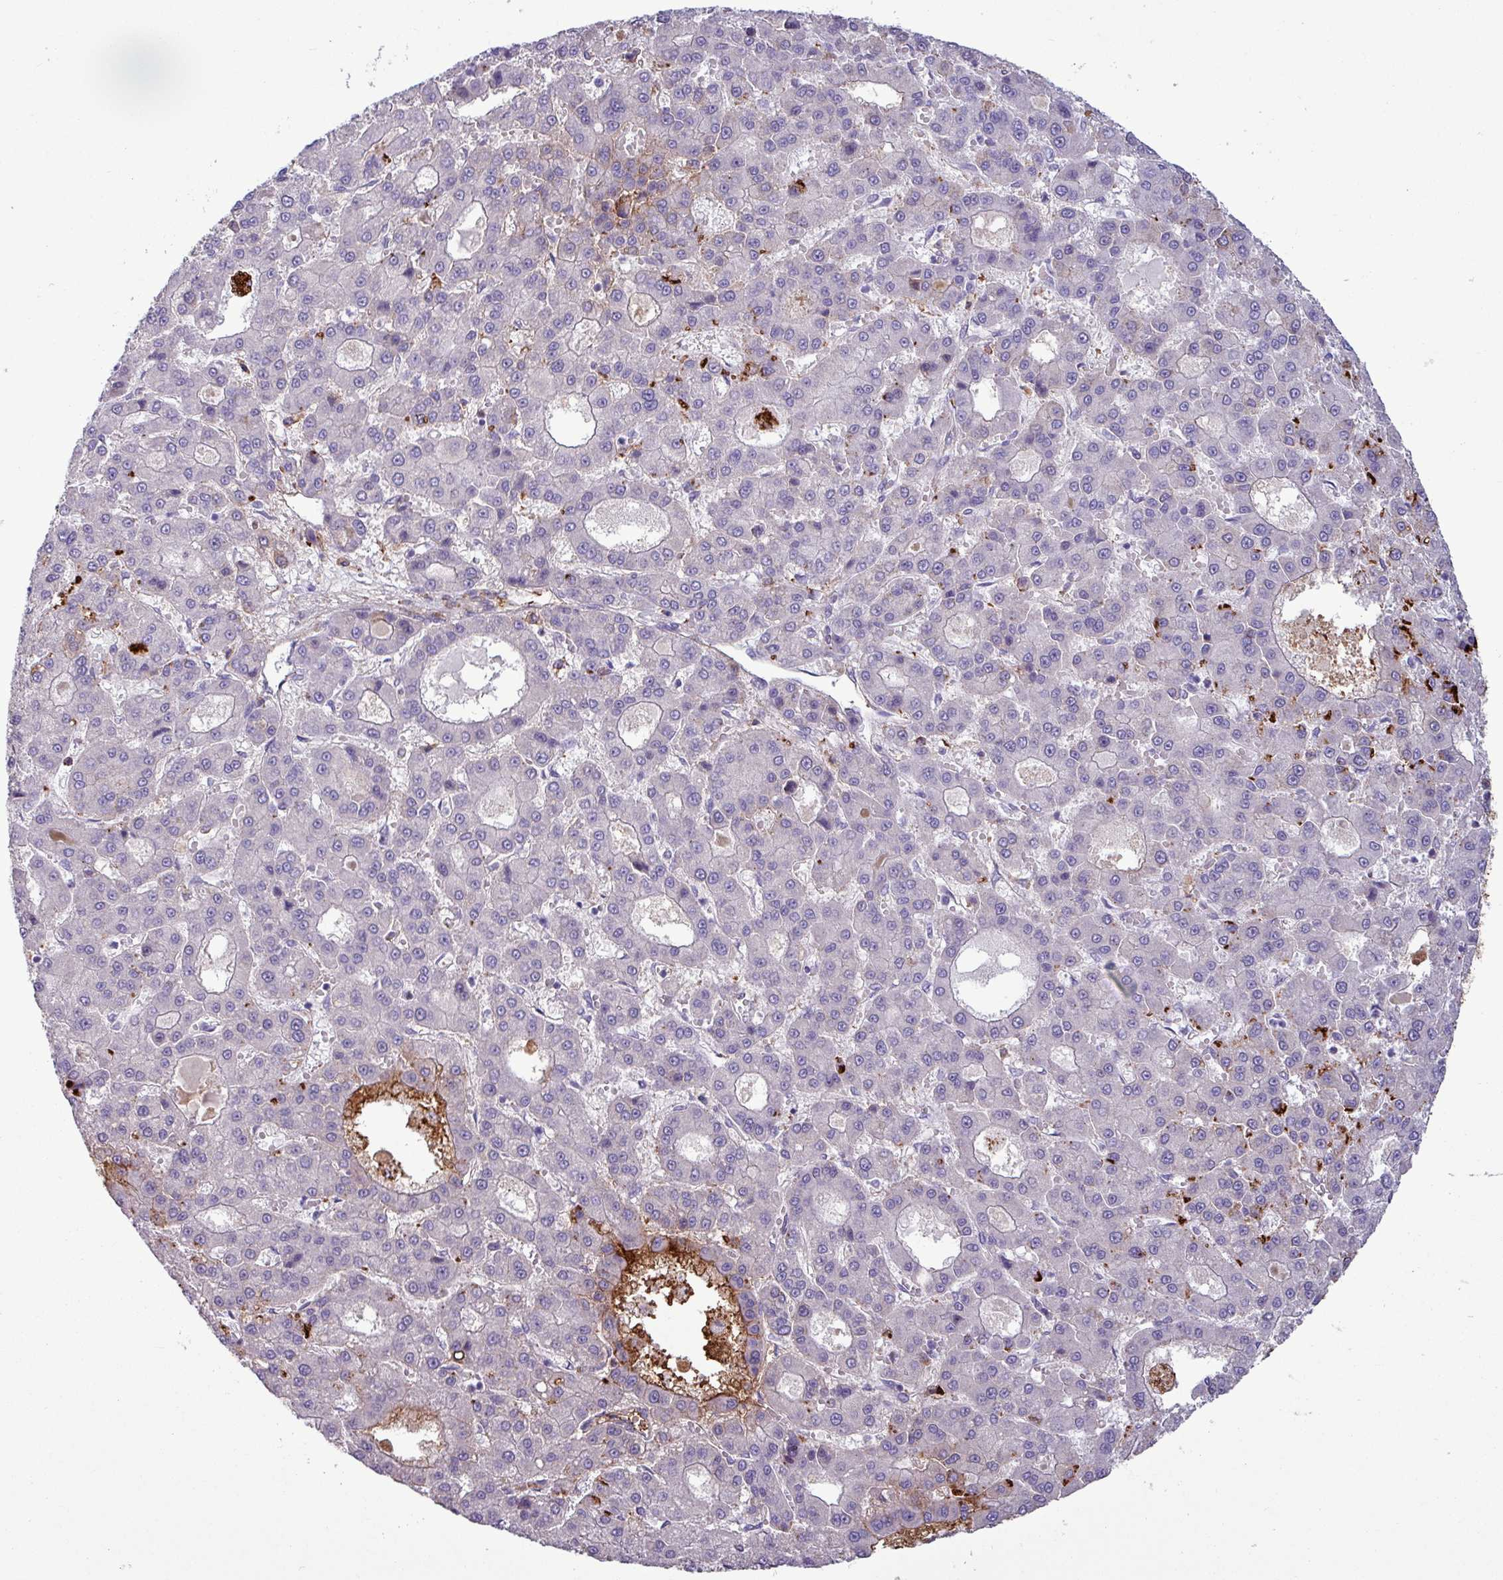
{"staining": {"intensity": "negative", "quantity": "none", "location": "none"}, "tissue": "liver cancer", "cell_type": "Tumor cells", "image_type": "cancer", "snomed": [{"axis": "morphology", "description": "Carcinoma, Hepatocellular, NOS"}, {"axis": "topography", "description": "Liver"}], "caption": "Immunohistochemical staining of human liver hepatocellular carcinoma shows no significant expression in tumor cells.", "gene": "PLIN2", "patient": {"sex": "male", "age": 70}}